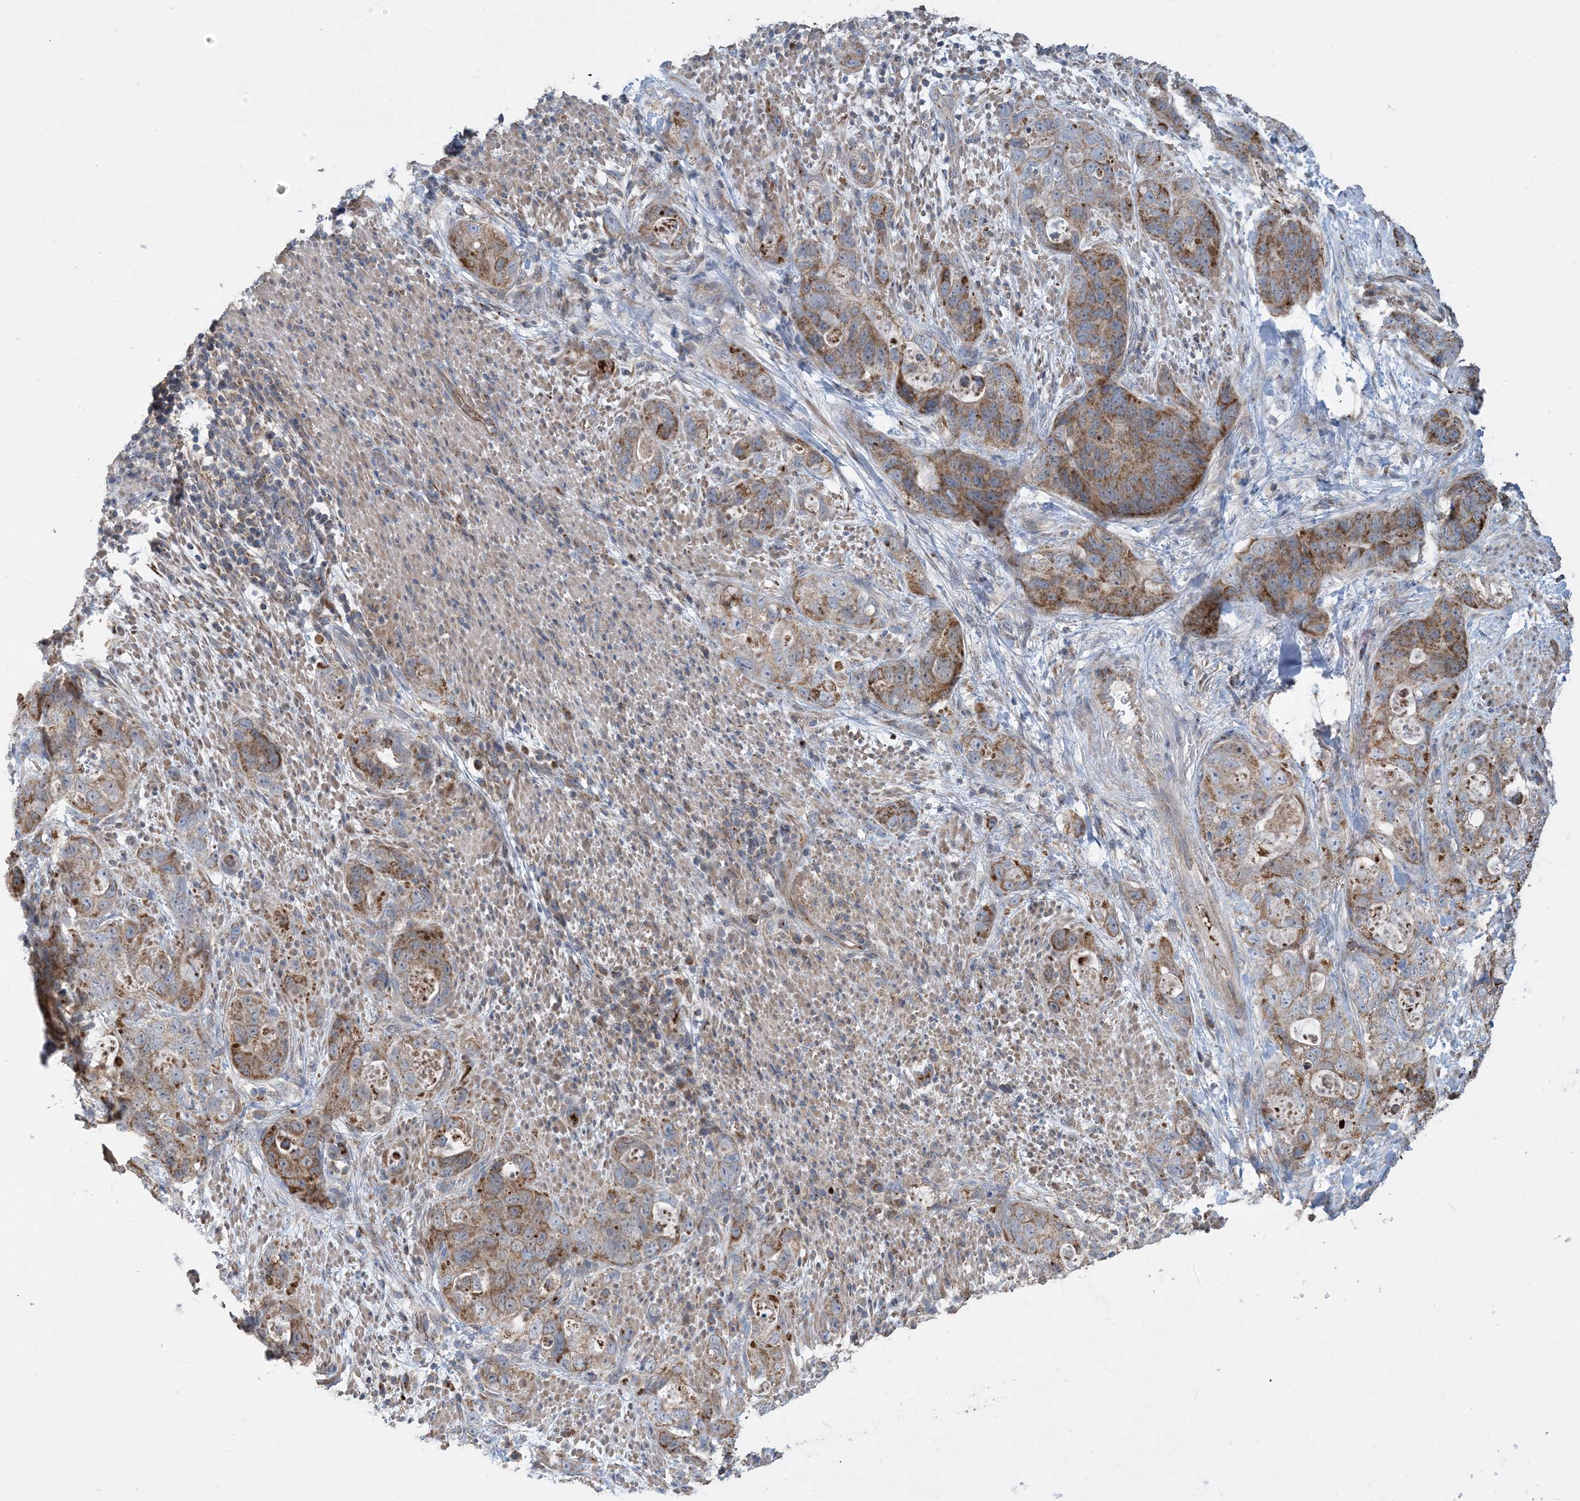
{"staining": {"intensity": "moderate", "quantity": ">75%", "location": "cytoplasmic/membranous"}, "tissue": "stomach cancer", "cell_type": "Tumor cells", "image_type": "cancer", "snomed": [{"axis": "morphology", "description": "Adenocarcinoma, NOS"}, {"axis": "topography", "description": "Stomach"}], "caption": "A photomicrograph of human stomach adenocarcinoma stained for a protein exhibits moderate cytoplasmic/membranous brown staining in tumor cells.", "gene": "ECHDC1", "patient": {"sex": "female", "age": 89}}